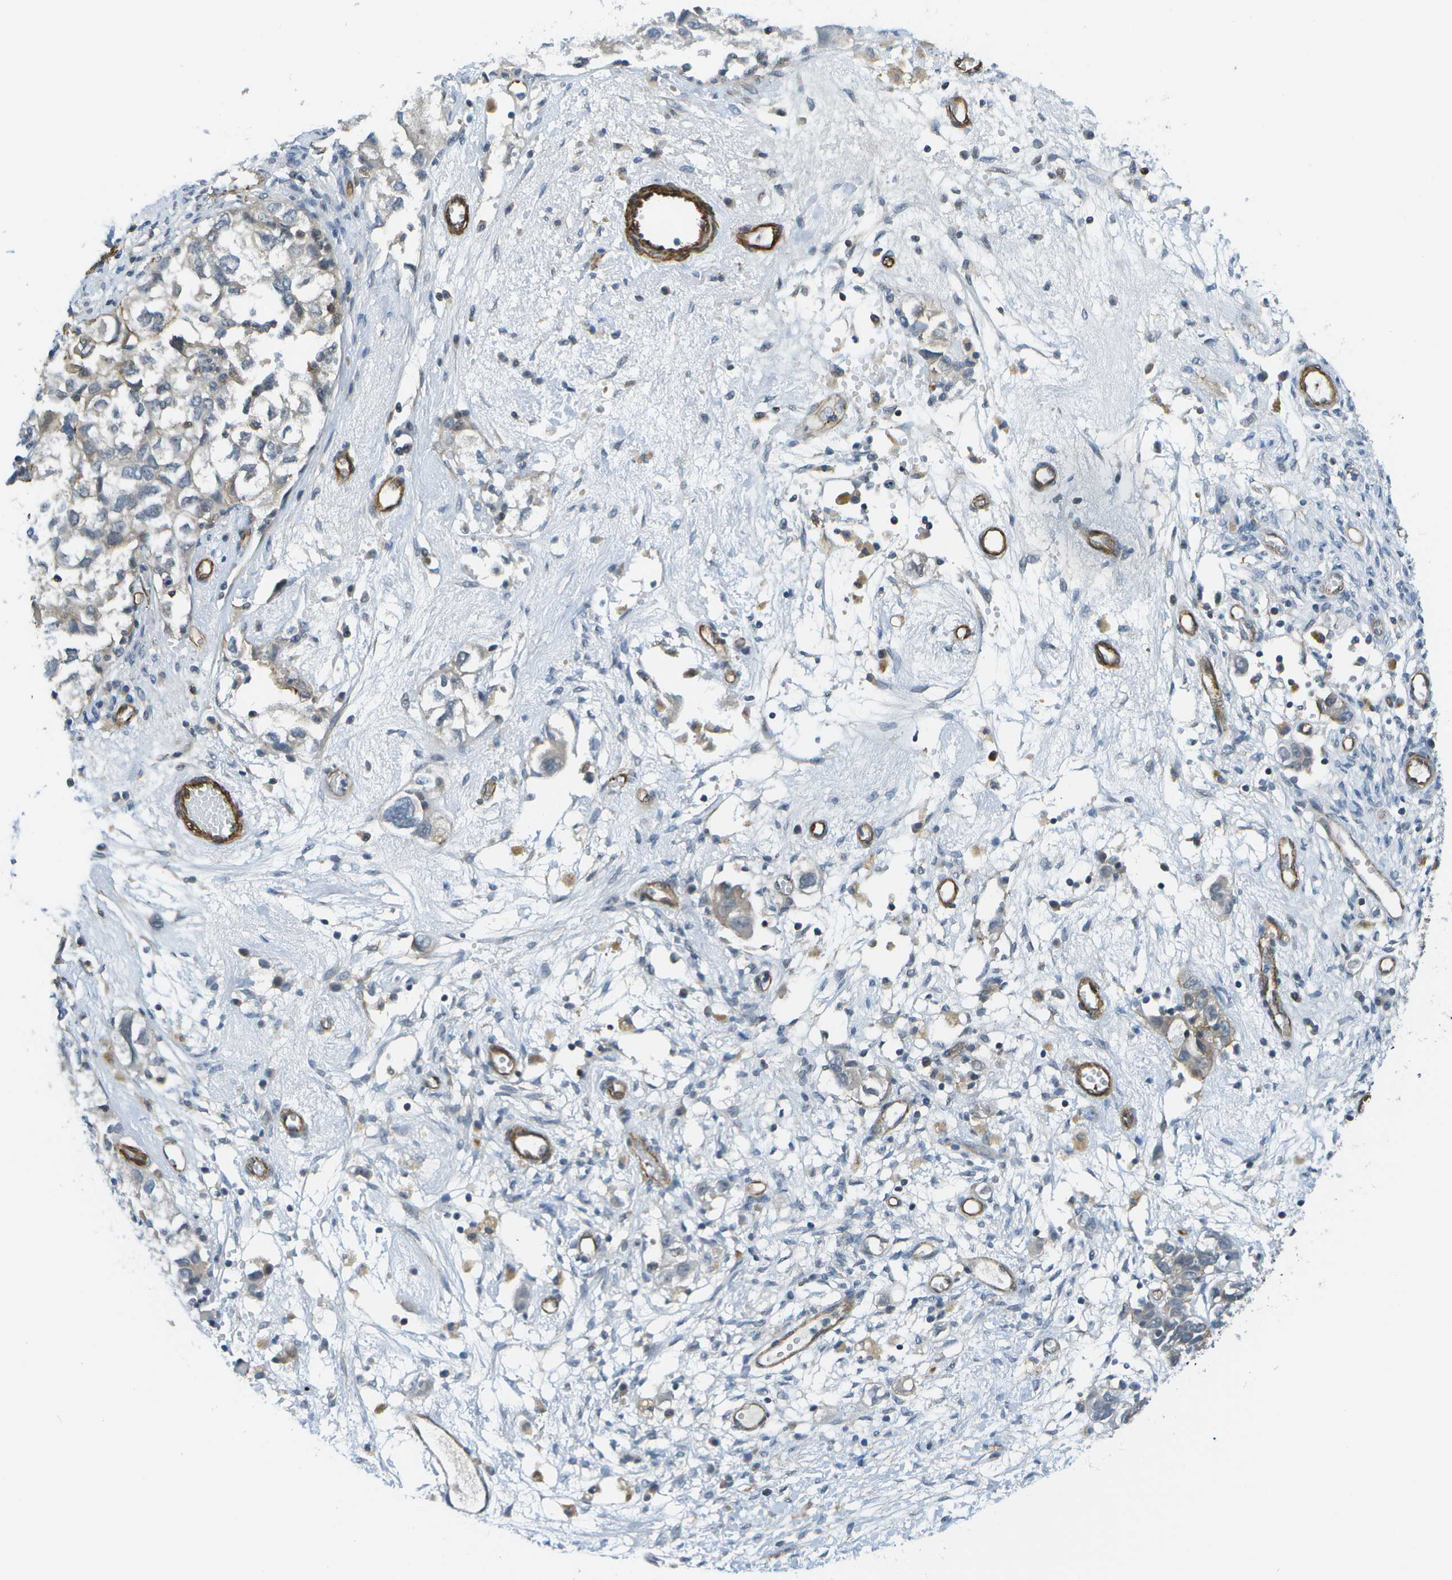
{"staining": {"intensity": "negative", "quantity": "none", "location": "none"}, "tissue": "ovarian cancer", "cell_type": "Tumor cells", "image_type": "cancer", "snomed": [{"axis": "morphology", "description": "Carcinoma, NOS"}, {"axis": "morphology", "description": "Cystadenocarcinoma, serous, NOS"}, {"axis": "topography", "description": "Ovary"}], "caption": "This image is of carcinoma (ovarian) stained with immunohistochemistry (IHC) to label a protein in brown with the nuclei are counter-stained blue. There is no expression in tumor cells.", "gene": "KIAA0040", "patient": {"sex": "female", "age": 69}}